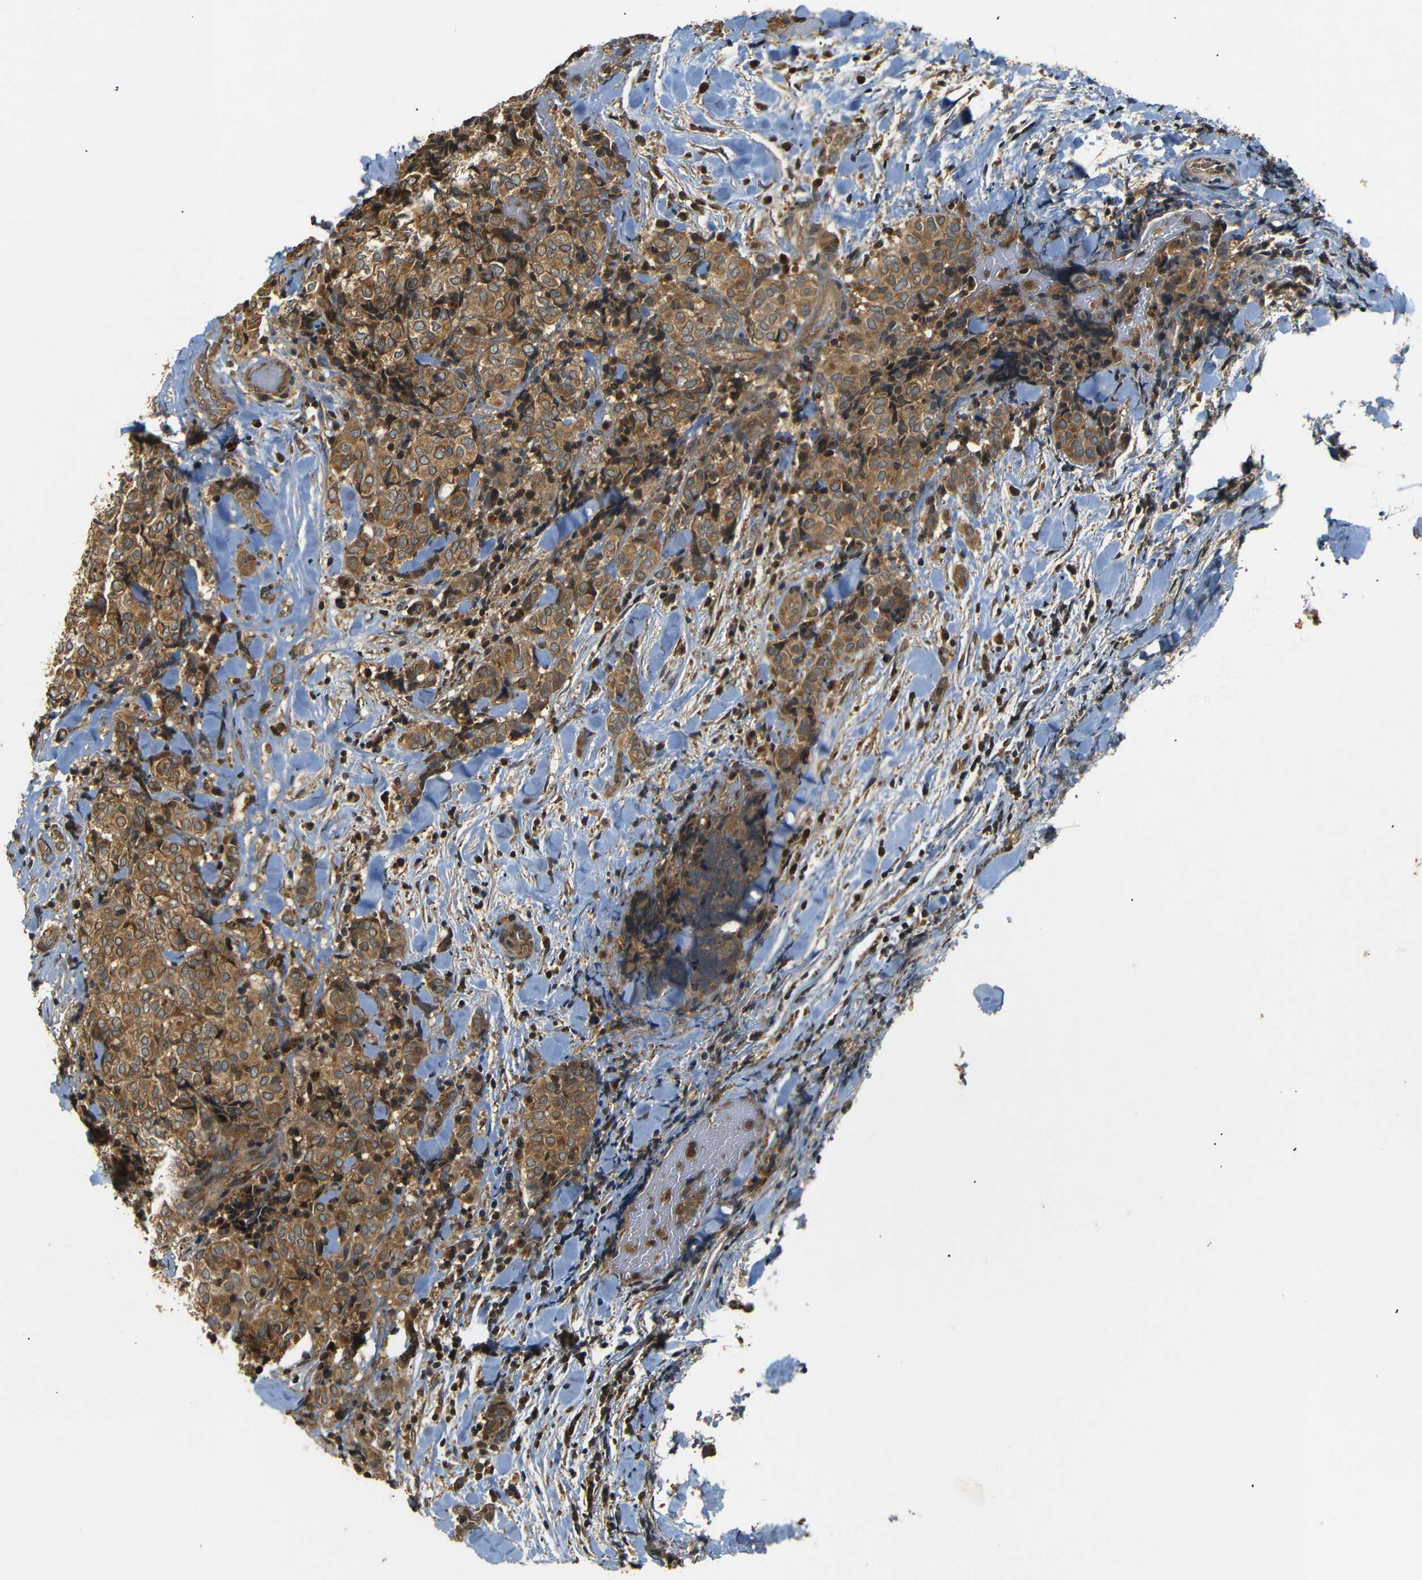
{"staining": {"intensity": "moderate", "quantity": ">75%", "location": "cytoplasmic/membranous"}, "tissue": "thyroid cancer", "cell_type": "Tumor cells", "image_type": "cancer", "snomed": [{"axis": "morphology", "description": "Normal tissue, NOS"}, {"axis": "morphology", "description": "Papillary adenocarcinoma, NOS"}, {"axis": "topography", "description": "Thyroid gland"}], "caption": "A brown stain labels moderate cytoplasmic/membranous expression of a protein in human thyroid papillary adenocarcinoma tumor cells. The protein of interest is stained brown, and the nuclei are stained in blue (DAB (3,3'-diaminobenzidine) IHC with brightfield microscopy, high magnification).", "gene": "TANK", "patient": {"sex": "female", "age": 30}}